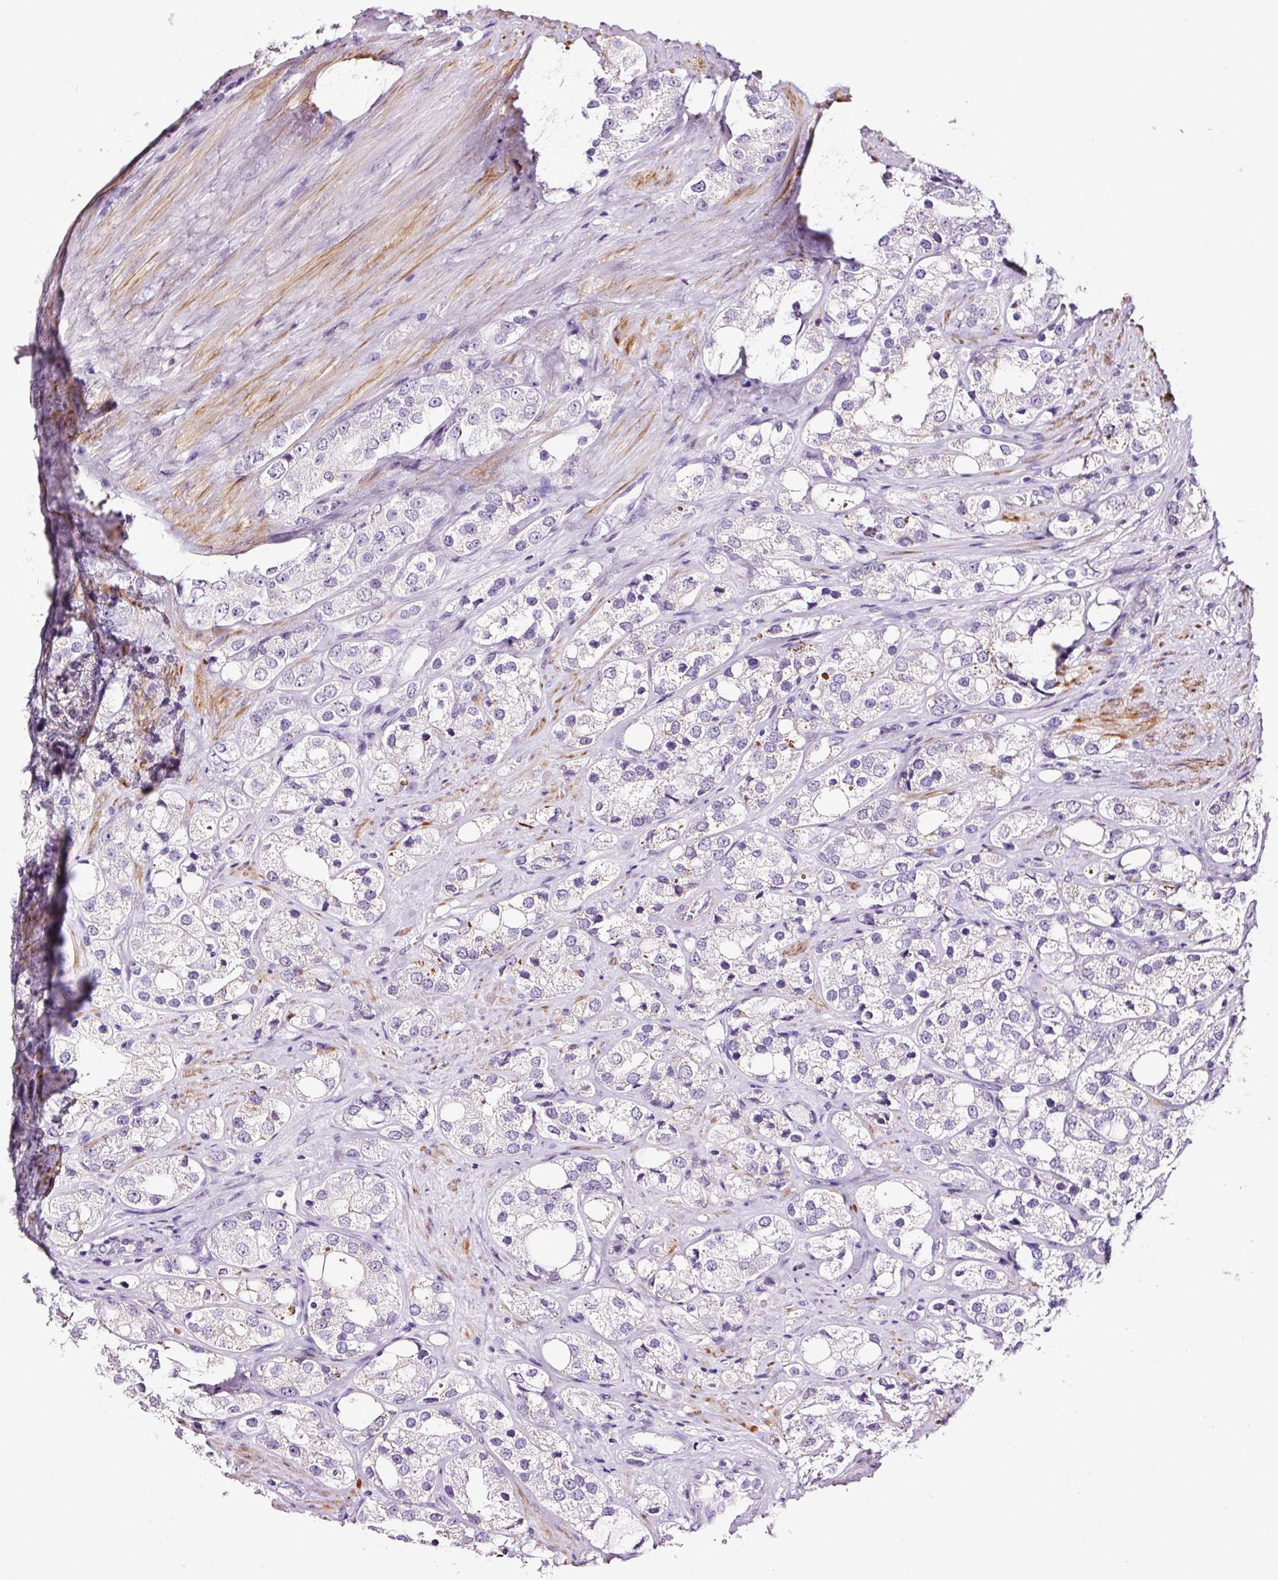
{"staining": {"intensity": "negative", "quantity": "none", "location": "none"}, "tissue": "prostate cancer", "cell_type": "Tumor cells", "image_type": "cancer", "snomed": [{"axis": "morphology", "description": "Adenocarcinoma, NOS"}, {"axis": "topography", "description": "Prostate"}], "caption": "The micrograph demonstrates no significant staining in tumor cells of prostate adenocarcinoma.", "gene": "RTF2", "patient": {"sex": "male", "age": 79}}